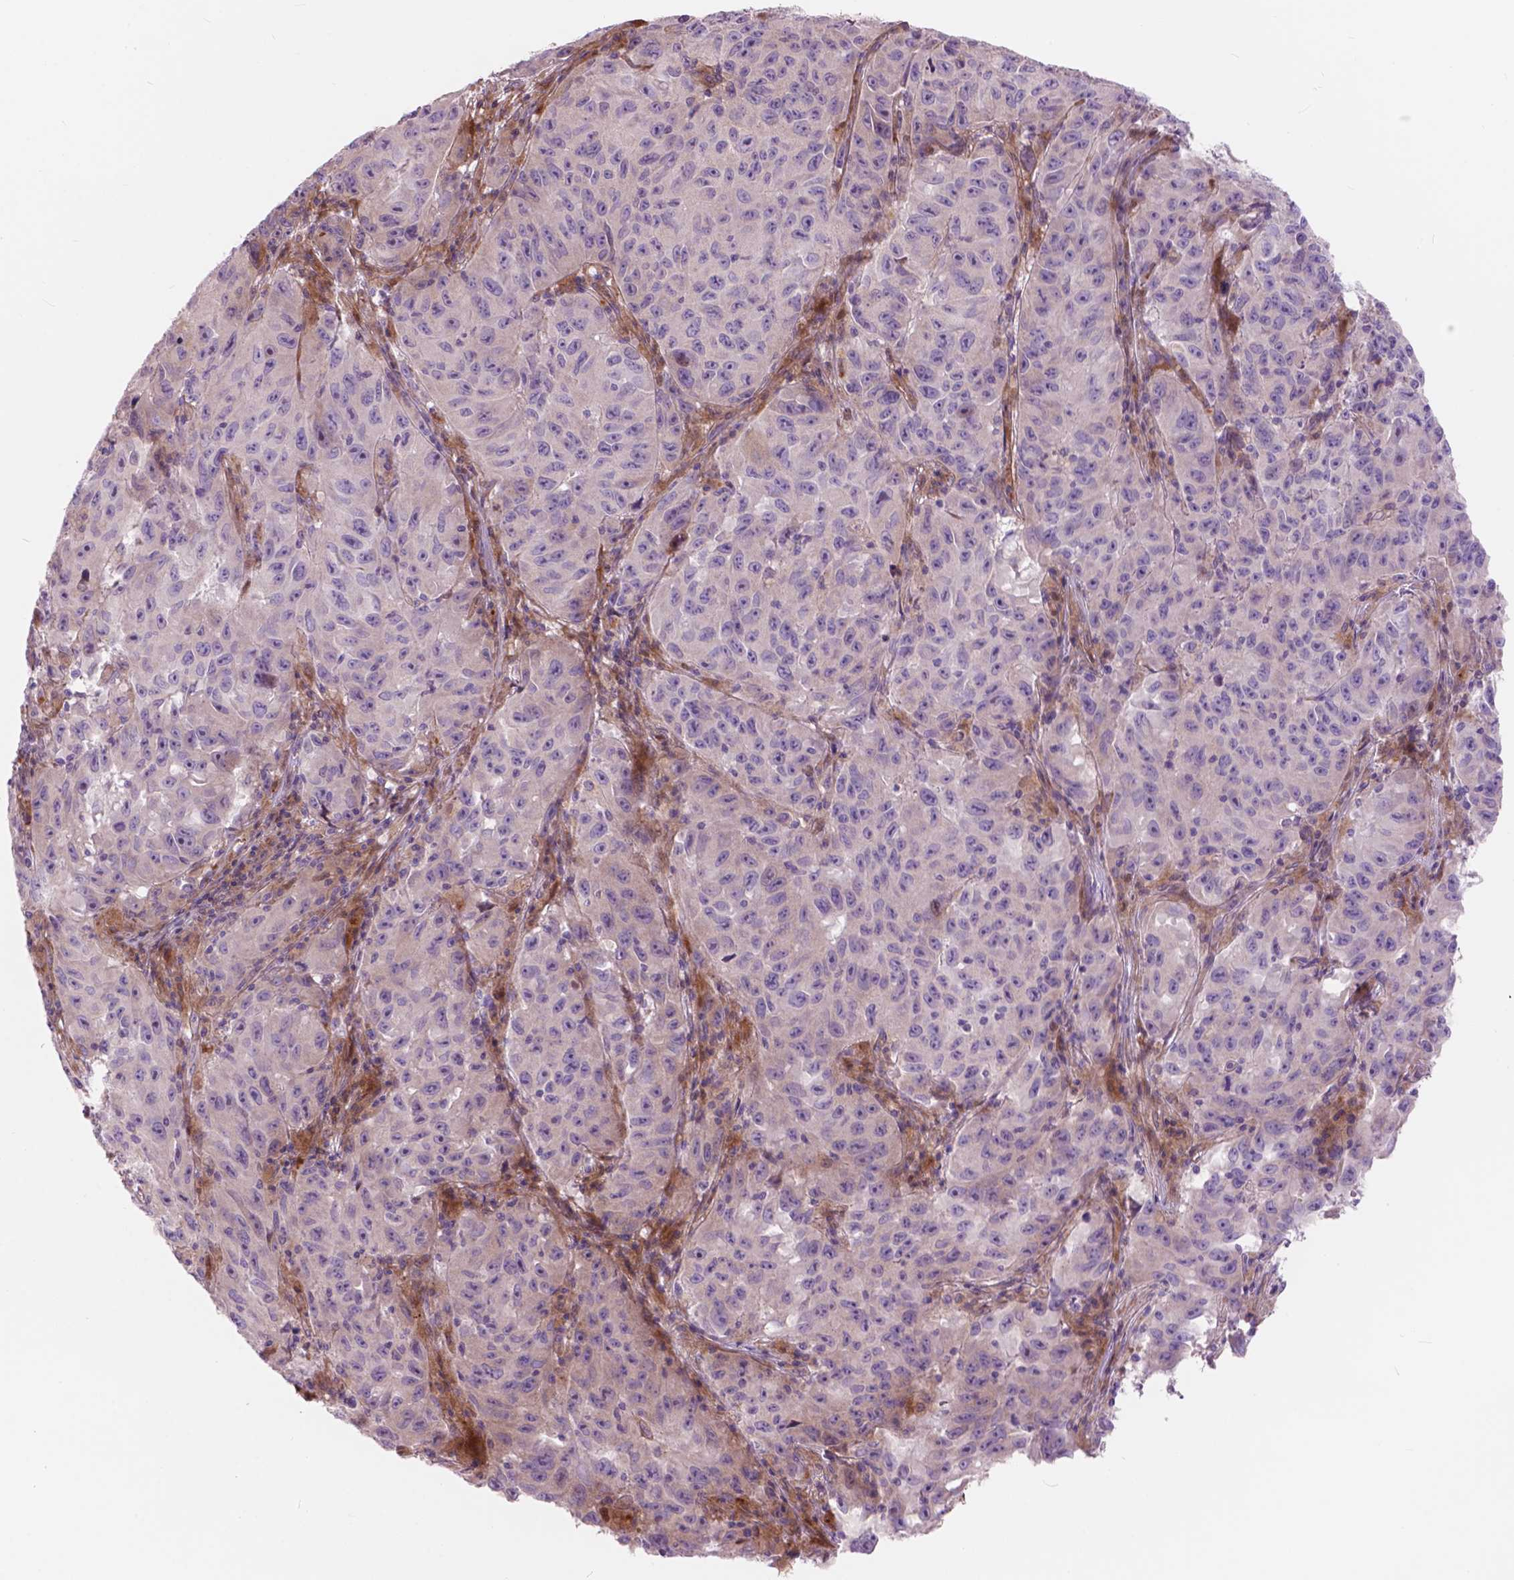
{"staining": {"intensity": "negative", "quantity": "none", "location": "none"}, "tissue": "melanoma", "cell_type": "Tumor cells", "image_type": "cancer", "snomed": [{"axis": "morphology", "description": "Malignant melanoma, NOS"}, {"axis": "topography", "description": "Vulva, labia, clitoris and Bartholin´s gland, NO"}], "caption": "This is an IHC photomicrograph of human melanoma. There is no staining in tumor cells.", "gene": "MORN1", "patient": {"sex": "female", "age": 75}}